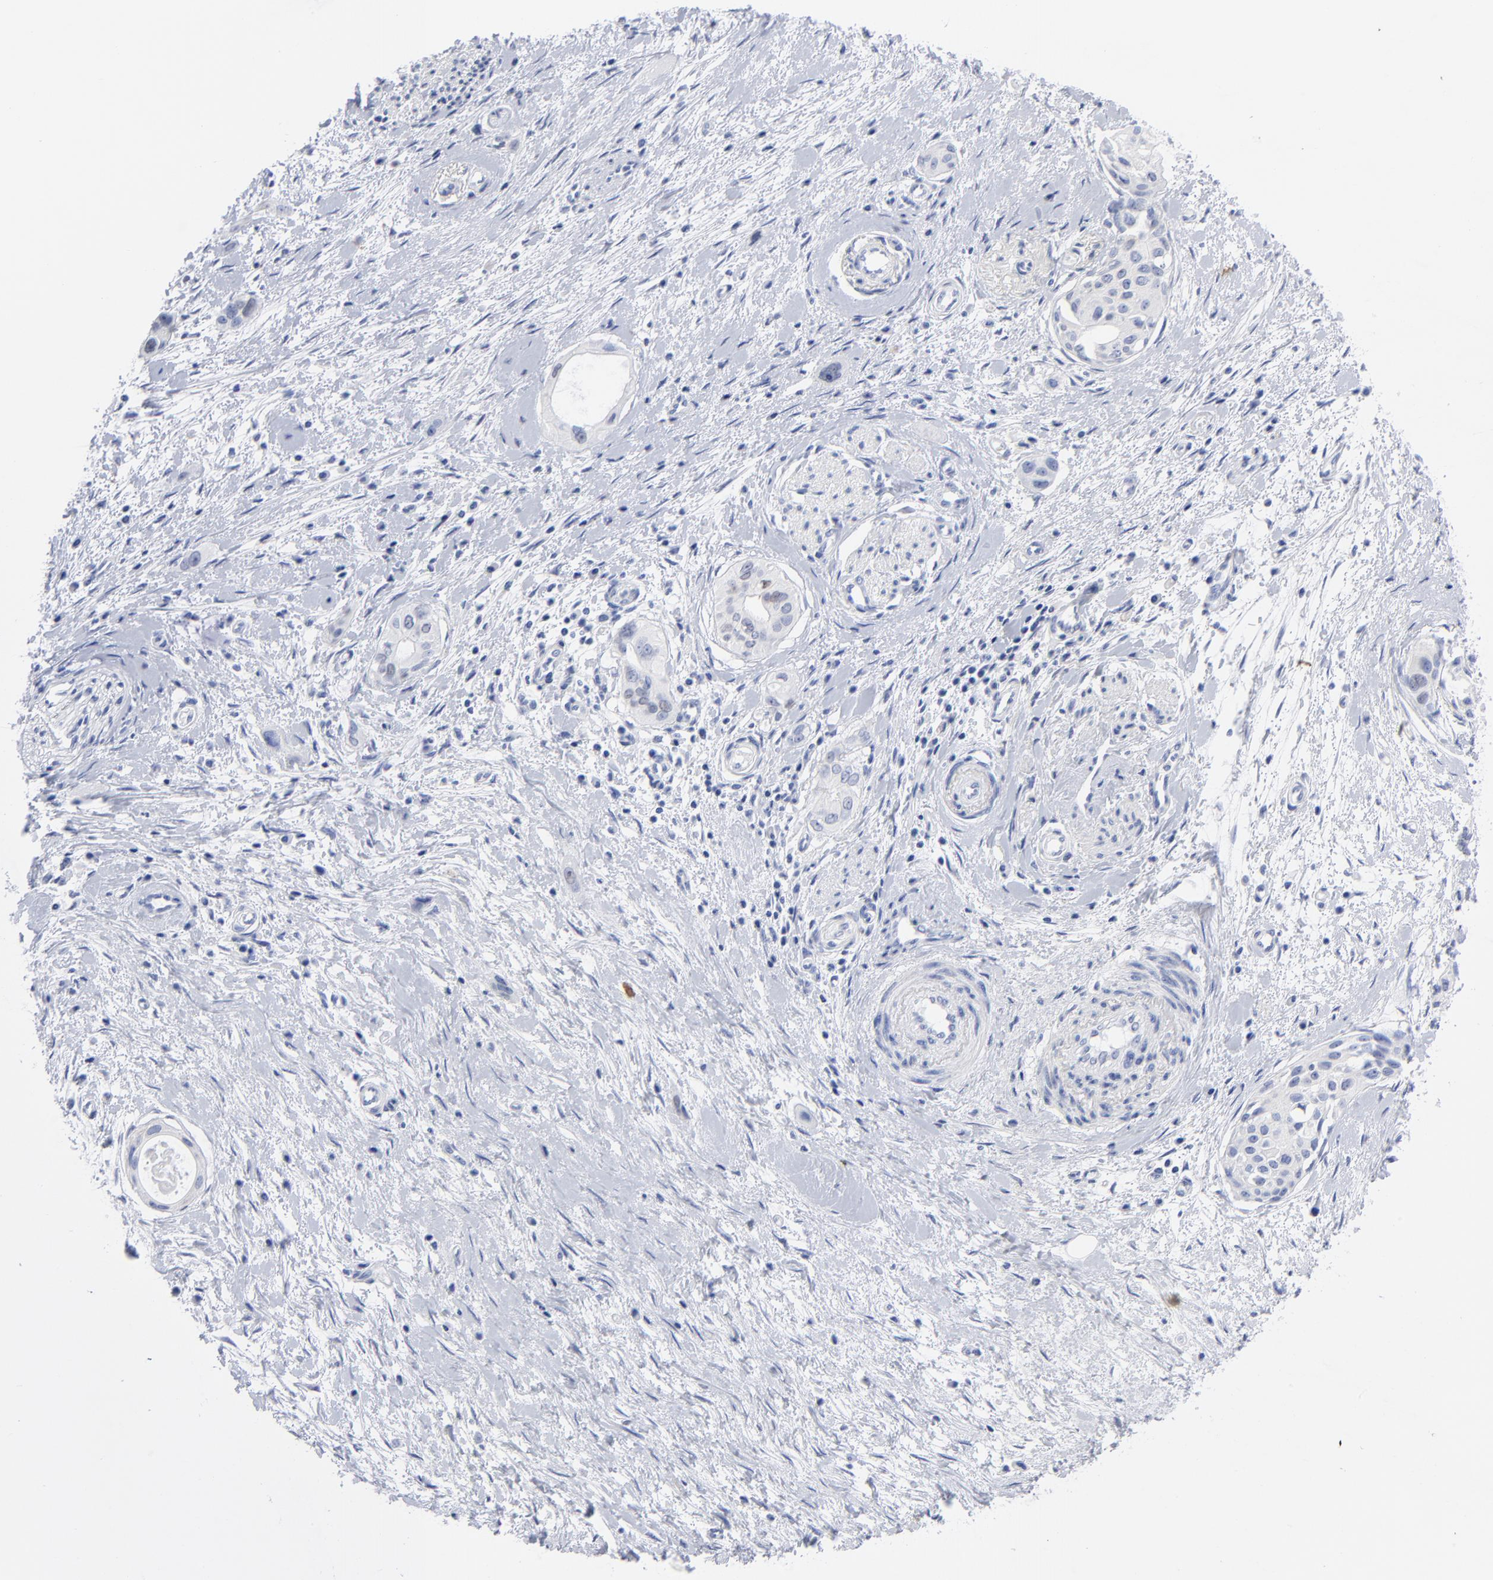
{"staining": {"intensity": "negative", "quantity": "none", "location": "none"}, "tissue": "pancreatic cancer", "cell_type": "Tumor cells", "image_type": "cancer", "snomed": [{"axis": "morphology", "description": "Adenocarcinoma, NOS"}, {"axis": "topography", "description": "Pancreas"}], "caption": "Pancreatic adenocarcinoma was stained to show a protein in brown. There is no significant staining in tumor cells.", "gene": "ACY1", "patient": {"sex": "female", "age": 60}}